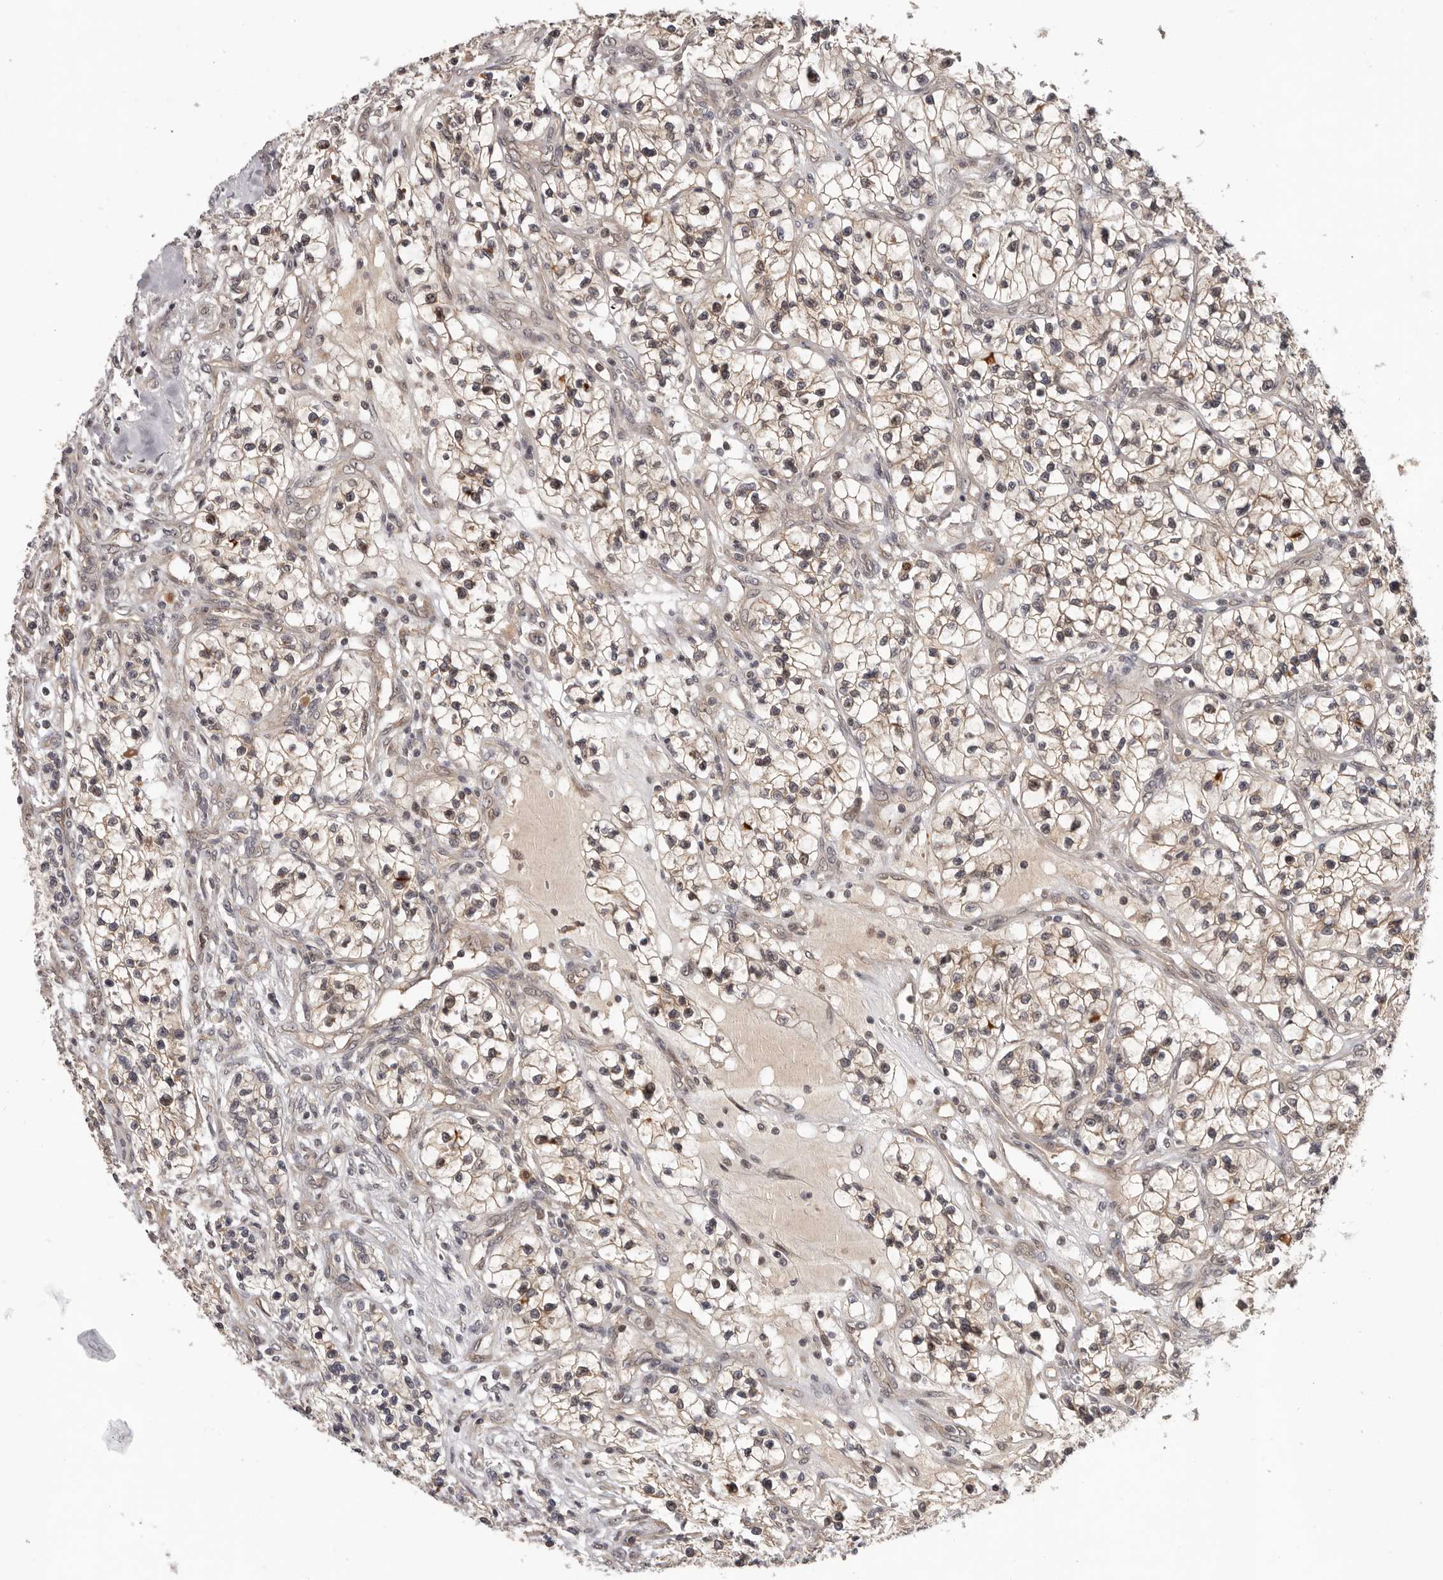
{"staining": {"intensity": "weak", "quantity": "<25%", "location": "cytoplasmic/membranous"}, "tissue": "renal cancer", "cell_type": "Tumor cells", "image_type": "cancer", "snomed": [{"axis": "morphology", "description": "Adenocarcinoma, NOS"}, {"axis": "topography", "description": "Kidney"}], "caption": "The immunohistochemistry photomicrograph has no significant positivity in tumor cells of renal adenocarcinoma tissue.", "gene": "TBX5", "patient": {"sex": "female", "age": 57}}